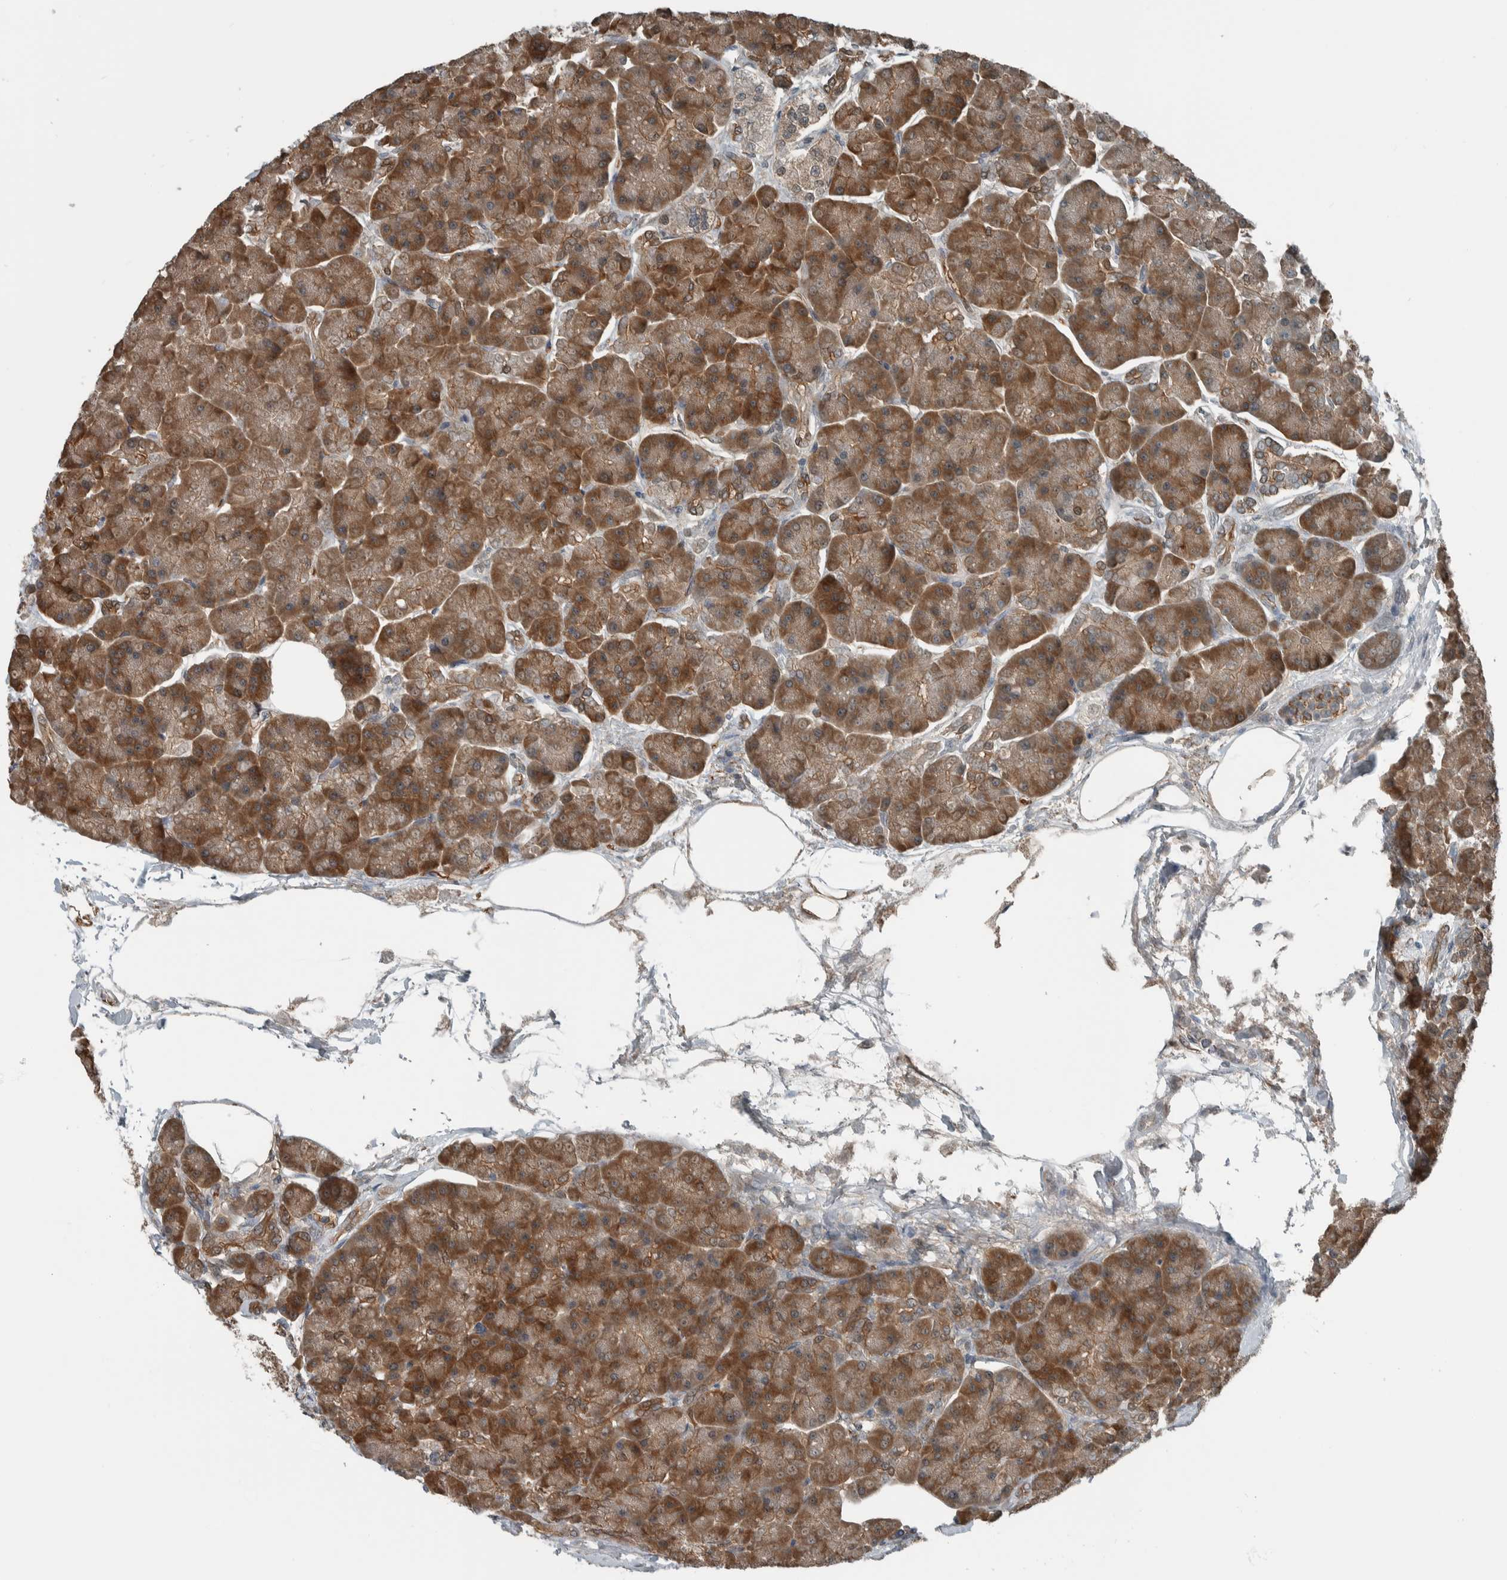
{"staining": {"intensity": "moderate", "quantity": ">75%", "location": "cytoplasmic/membranous"}, "tissue": "pancreas", "cell_type": "Exocrine glandular cells", "image_type": "normal", "snomed": [{"axis": "morphology", "description": "Normal tissue, NOS"}, {"axis": "topography", "description": "Pancreas"}], "caption": "A micrograph showing moderate cytoplasmic/membranous positivity in about >75% of exocrine glandular cells in benign pancreas, as visualized by brown immunohistochemical staining.", "gene": "ALAD", "patient": {"sex": "female", "age": 70}}